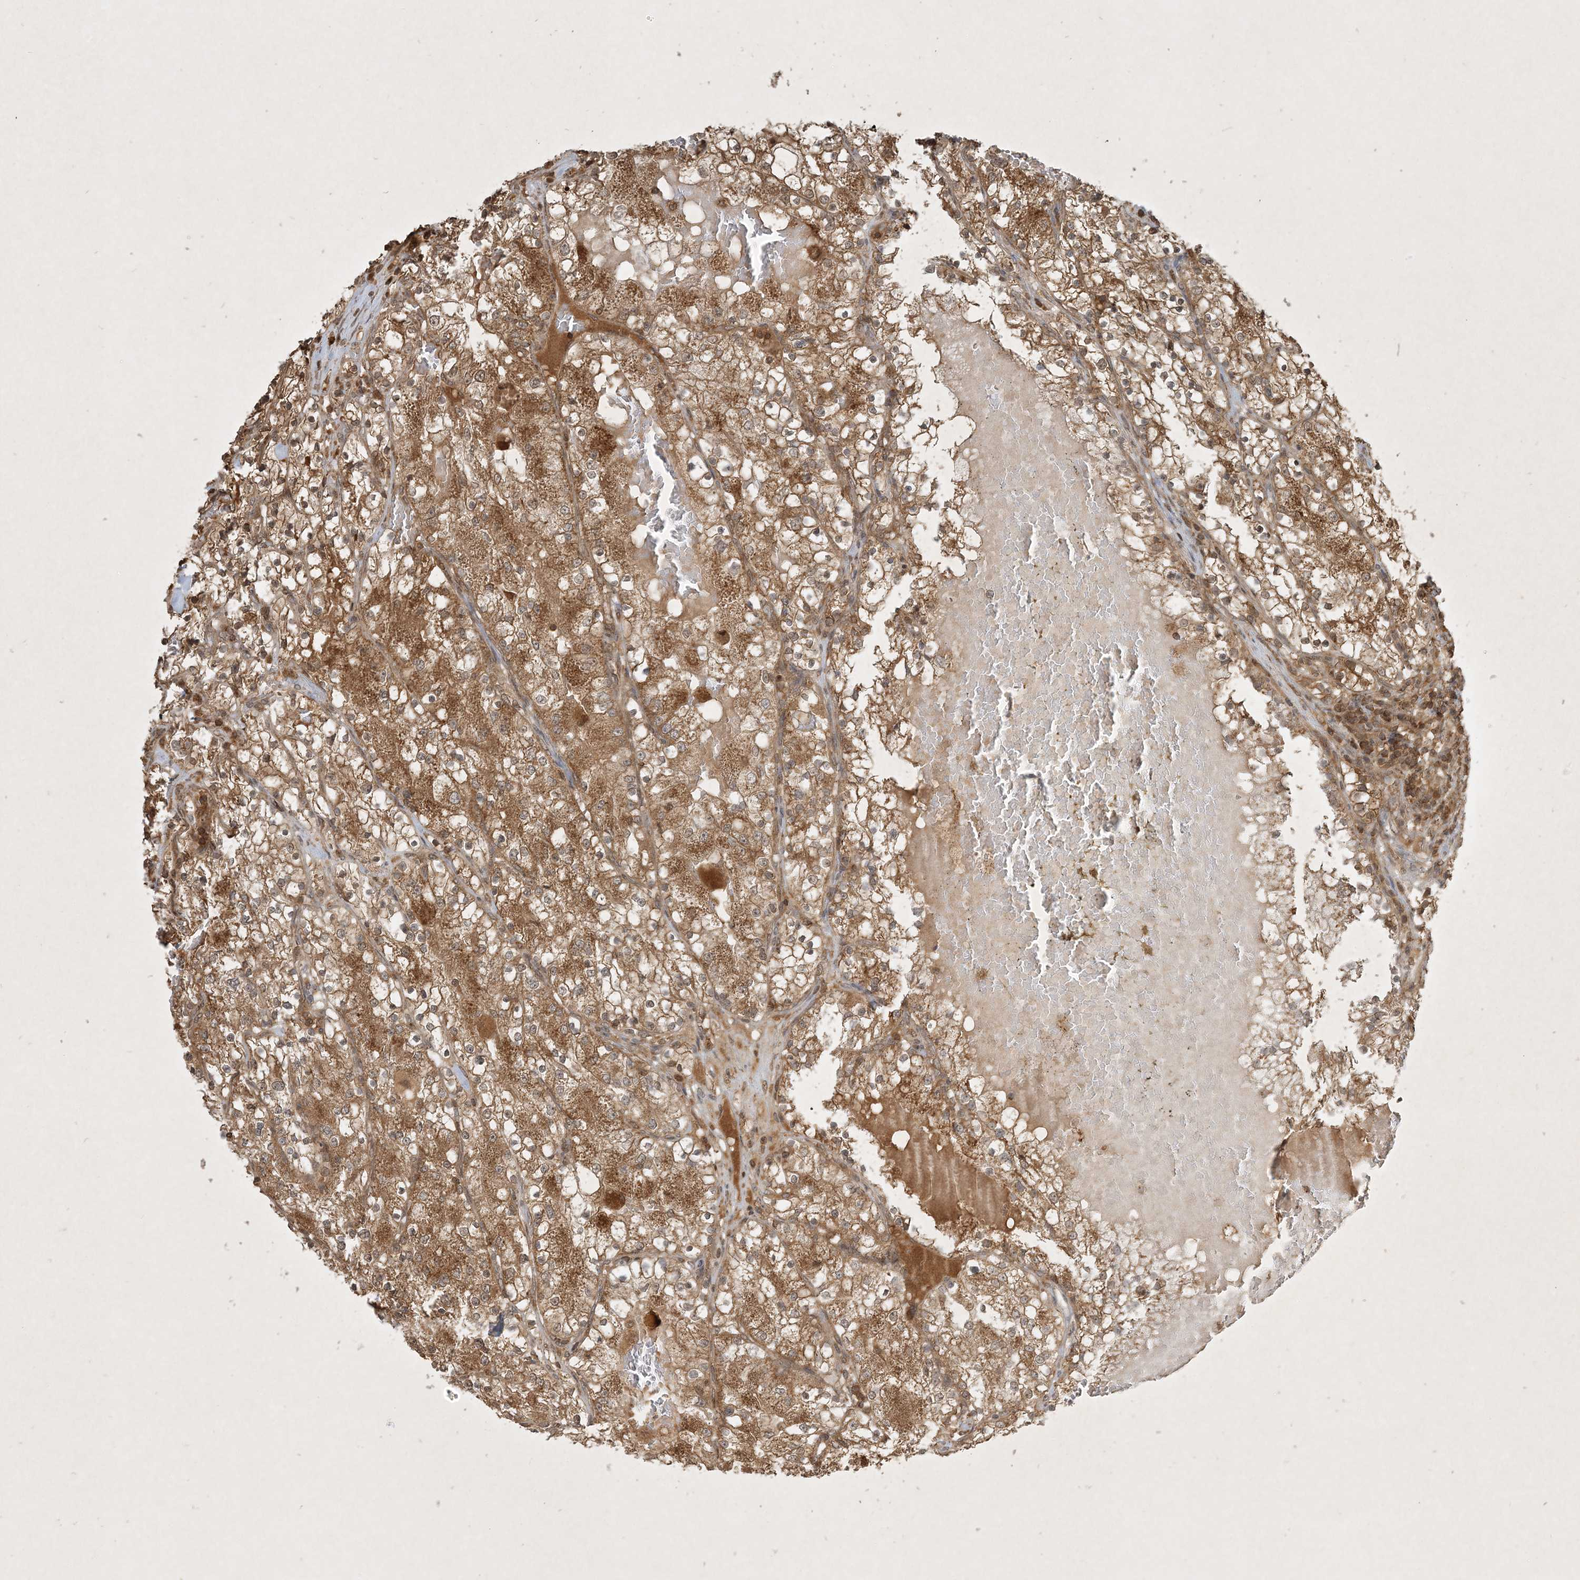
{"staining": {"intensity": "moderate", "quantity": ">75%", "location": "cytoplasmic/membranous"}, "tissue": "renal cancer", "cell_type": "Tumor cells", "image_type": "cancer", "snomed": [{"axis": "morphology", "description": "Normal tissue, NOS"}, {"axis": "morphology", "description": "Adenocarcinoma, NOS"}, {"axis": "topography", "description": "Kidney"}], "caption": "DAB immunohistochemical staining of renal adenocarcinoma shows moderate cytoplasmic/membranous protein expression in about >75% of tumor cells.", "gene": "PLTP", "patient": {"sex": "male", "age": 68}}